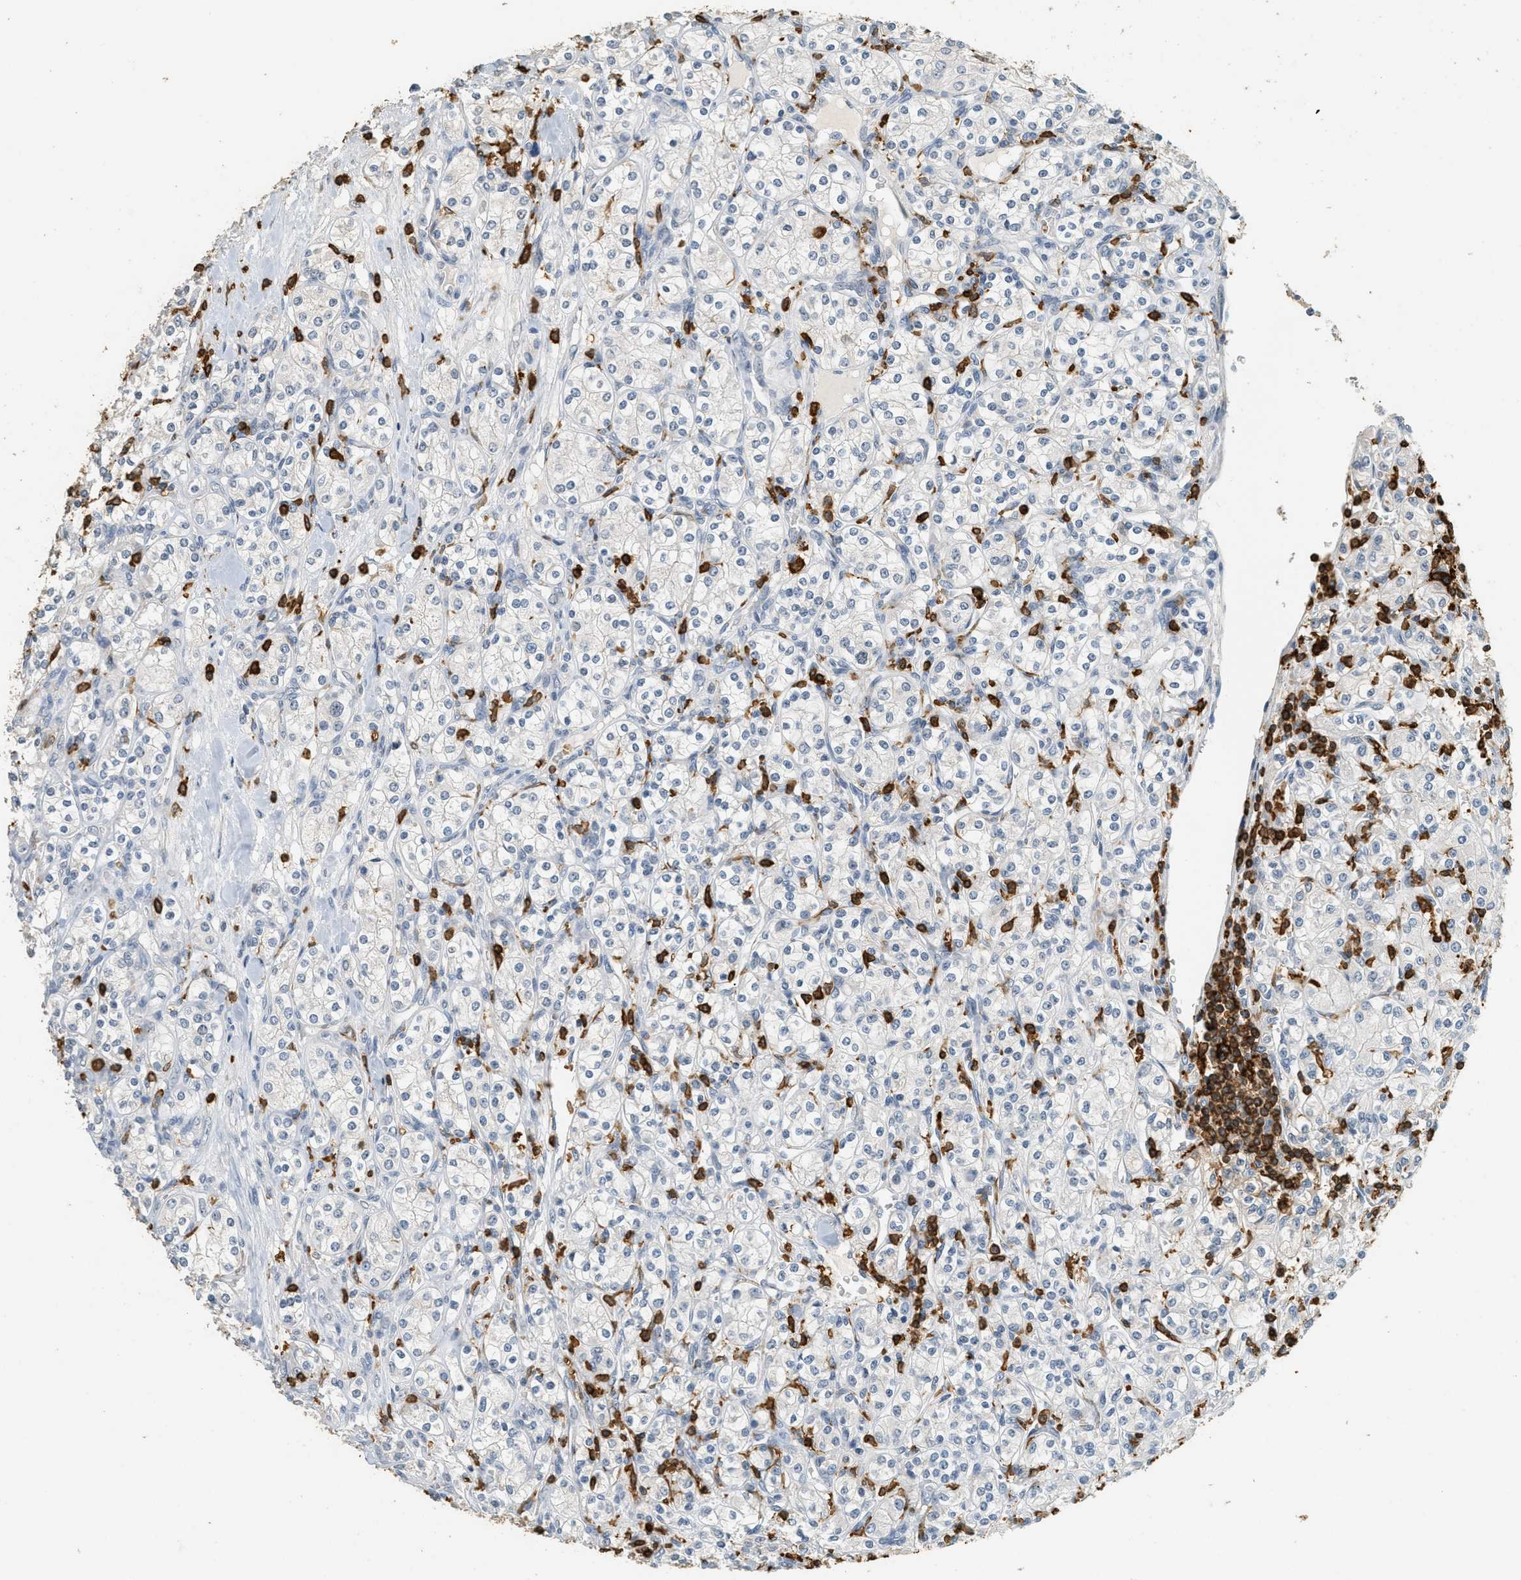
{"staining": {"intensity": "negative", "quantity": "none", "location": "none"}, "tissue": "renal cancer", "cell_type": "Tumor cells", "image_type": "cancer", "snomed": [{"axis": "morphology", "description": "Adenocarcinoma, NOS"}, {"axis": "topography", "description": "Kidney"}], "caption": "There is no significant expression in tumor cells of renal cancer (adenocarcinoma).", "gene": "LSP1", "patient": {"sex": "male", "age": 77}}